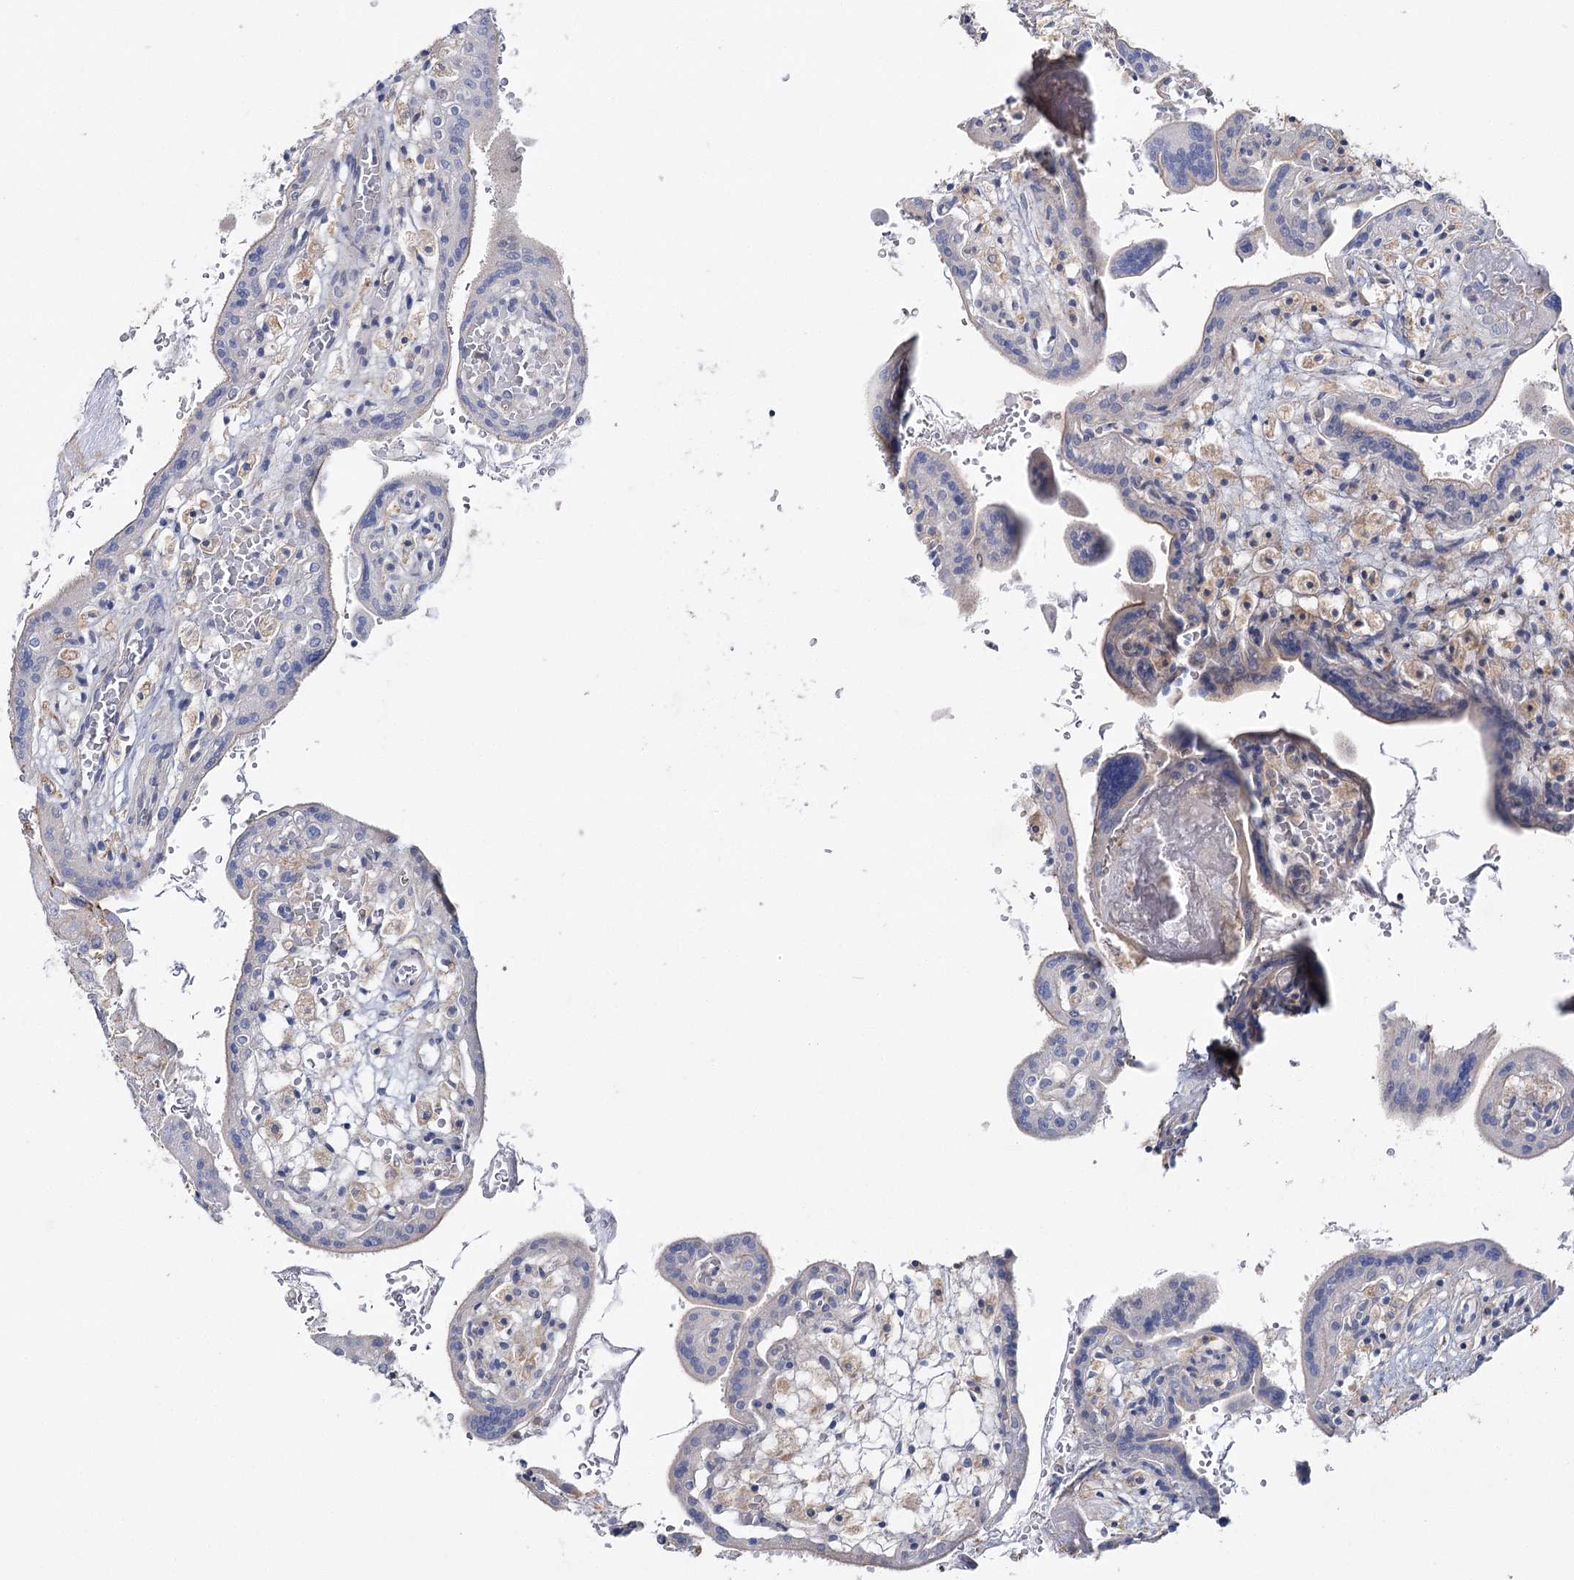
{"staining": {"intensity": "negative", "quantity": "none", "location": "none"}, "tissue": "placenta", "cell_type": "Decidual cells", "image_type": "normal", "snomed": [{"axis": "morphology", "description": "Normal tissue, NOS"}, {"axis": "topography", "description": "Placenta"}], "caption": "DAB (3,3'-diaminobenzidine) immunohistochemical staining of unremarkable human placenta shows no significant expression in decidual cells. Brightfield microscopy of immunohistochemistry (IHC) stained with DAB (3,3'-diaminobenzidine) (brown) and hematoxylin (blue), captured at high magnification.", "gene": "ZC3H8", "patient": {"sex": "female", "age": 37}}